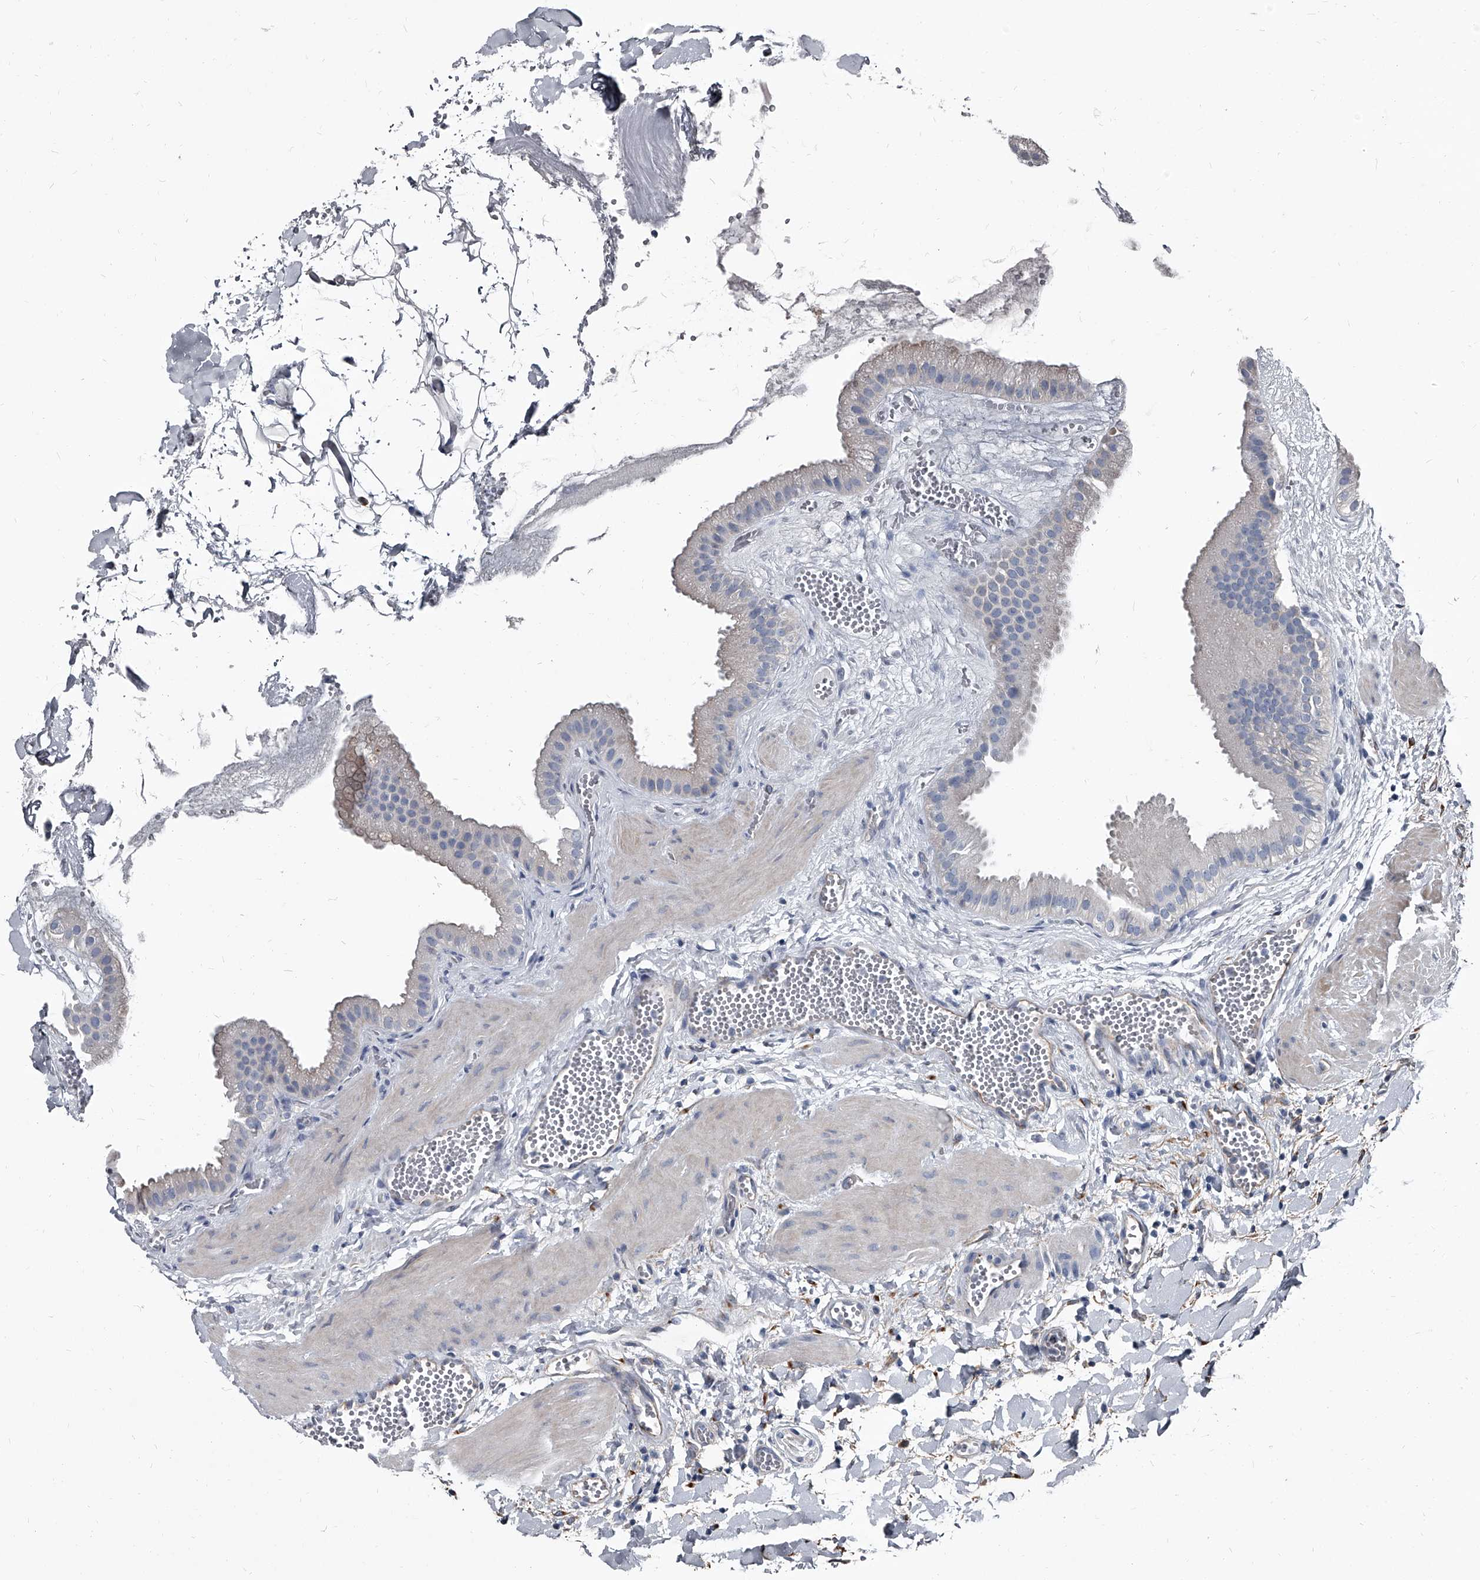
{"staining": {"intensity": "negative", "quantity": "none", "location": "none"}, "tissue": "gallbladder", "cell_type": "Glandular cells", "image_type": "normal", "snomed": [{"axis": "morphology", "description": "Normal tissue, NOS"}, {"axis": "topography", "description": "Gallbladder"}], "caption": "IHC micrograph of benign human gallbladder stained for a protein (brown), which shows no expression in glandular cells. The staining is performed using DAB brown chromogen with nuclei counter-stained in using hematoxylin.", "gene": "PGLYRP3", "patient": {"sex": "male", "age": 55}}